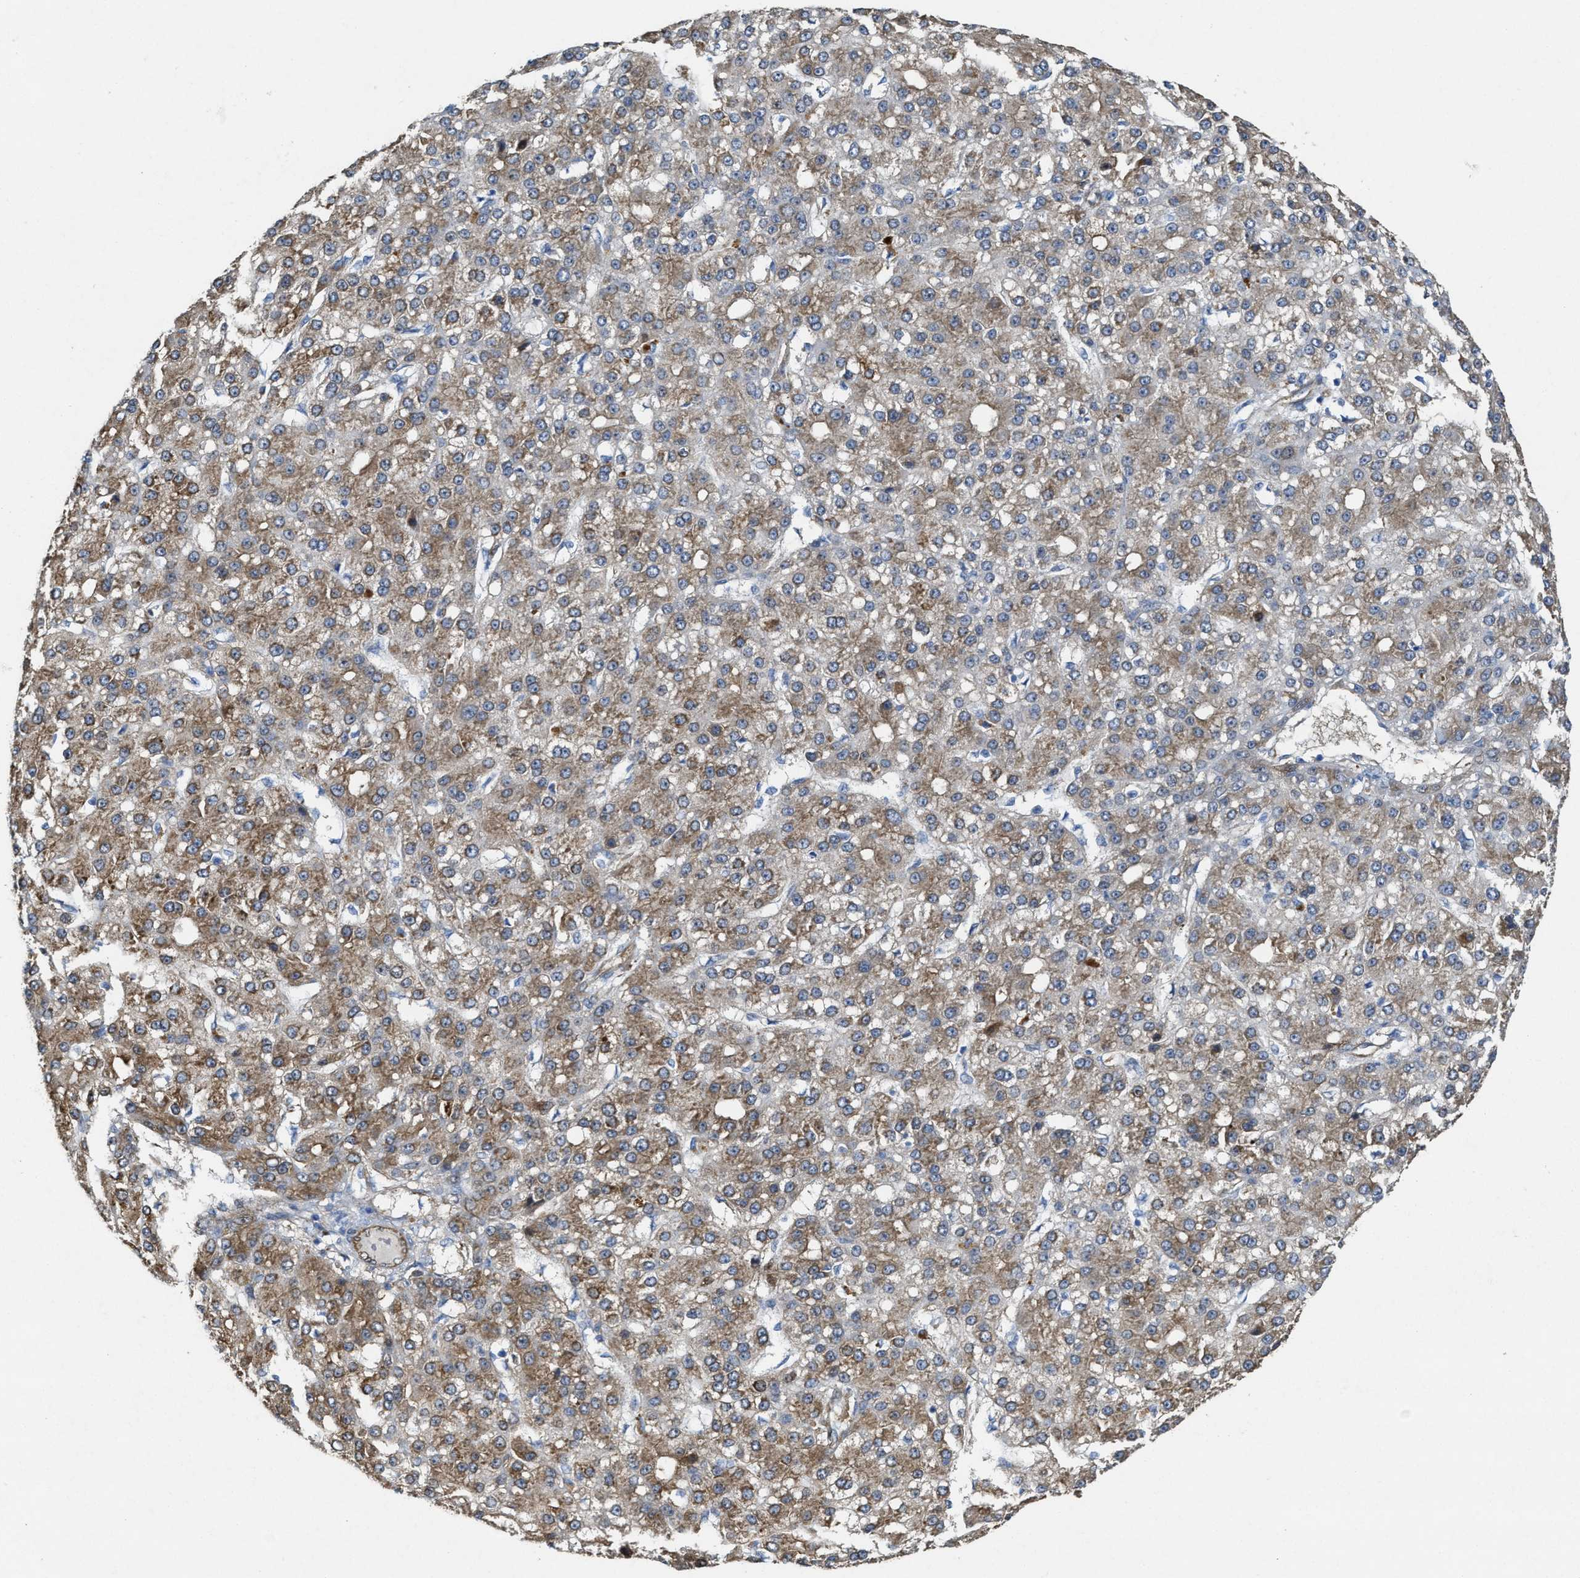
{"staining": {"intensity": "moderate", "quantity": ">75%", "location": "cytoplasmic/membranous"}, "tissue": "liver cancer", "cell_type": "Tumor cells", "image_type": "cancer", "snomed": [{"axis": "morphology", "description": "Carcinoma, Hepatocellular, NOS"}, {"axis": "topography", "description": "Liver"}], "caption": "Tumor cells display medium levels of moderate cytoplasmic/membranous positivity in approximately >75% of cells in human hepatocellular carcinoma (liver).", "gene": "ASS1", "patient": {"sex": "male", "age": 67}}